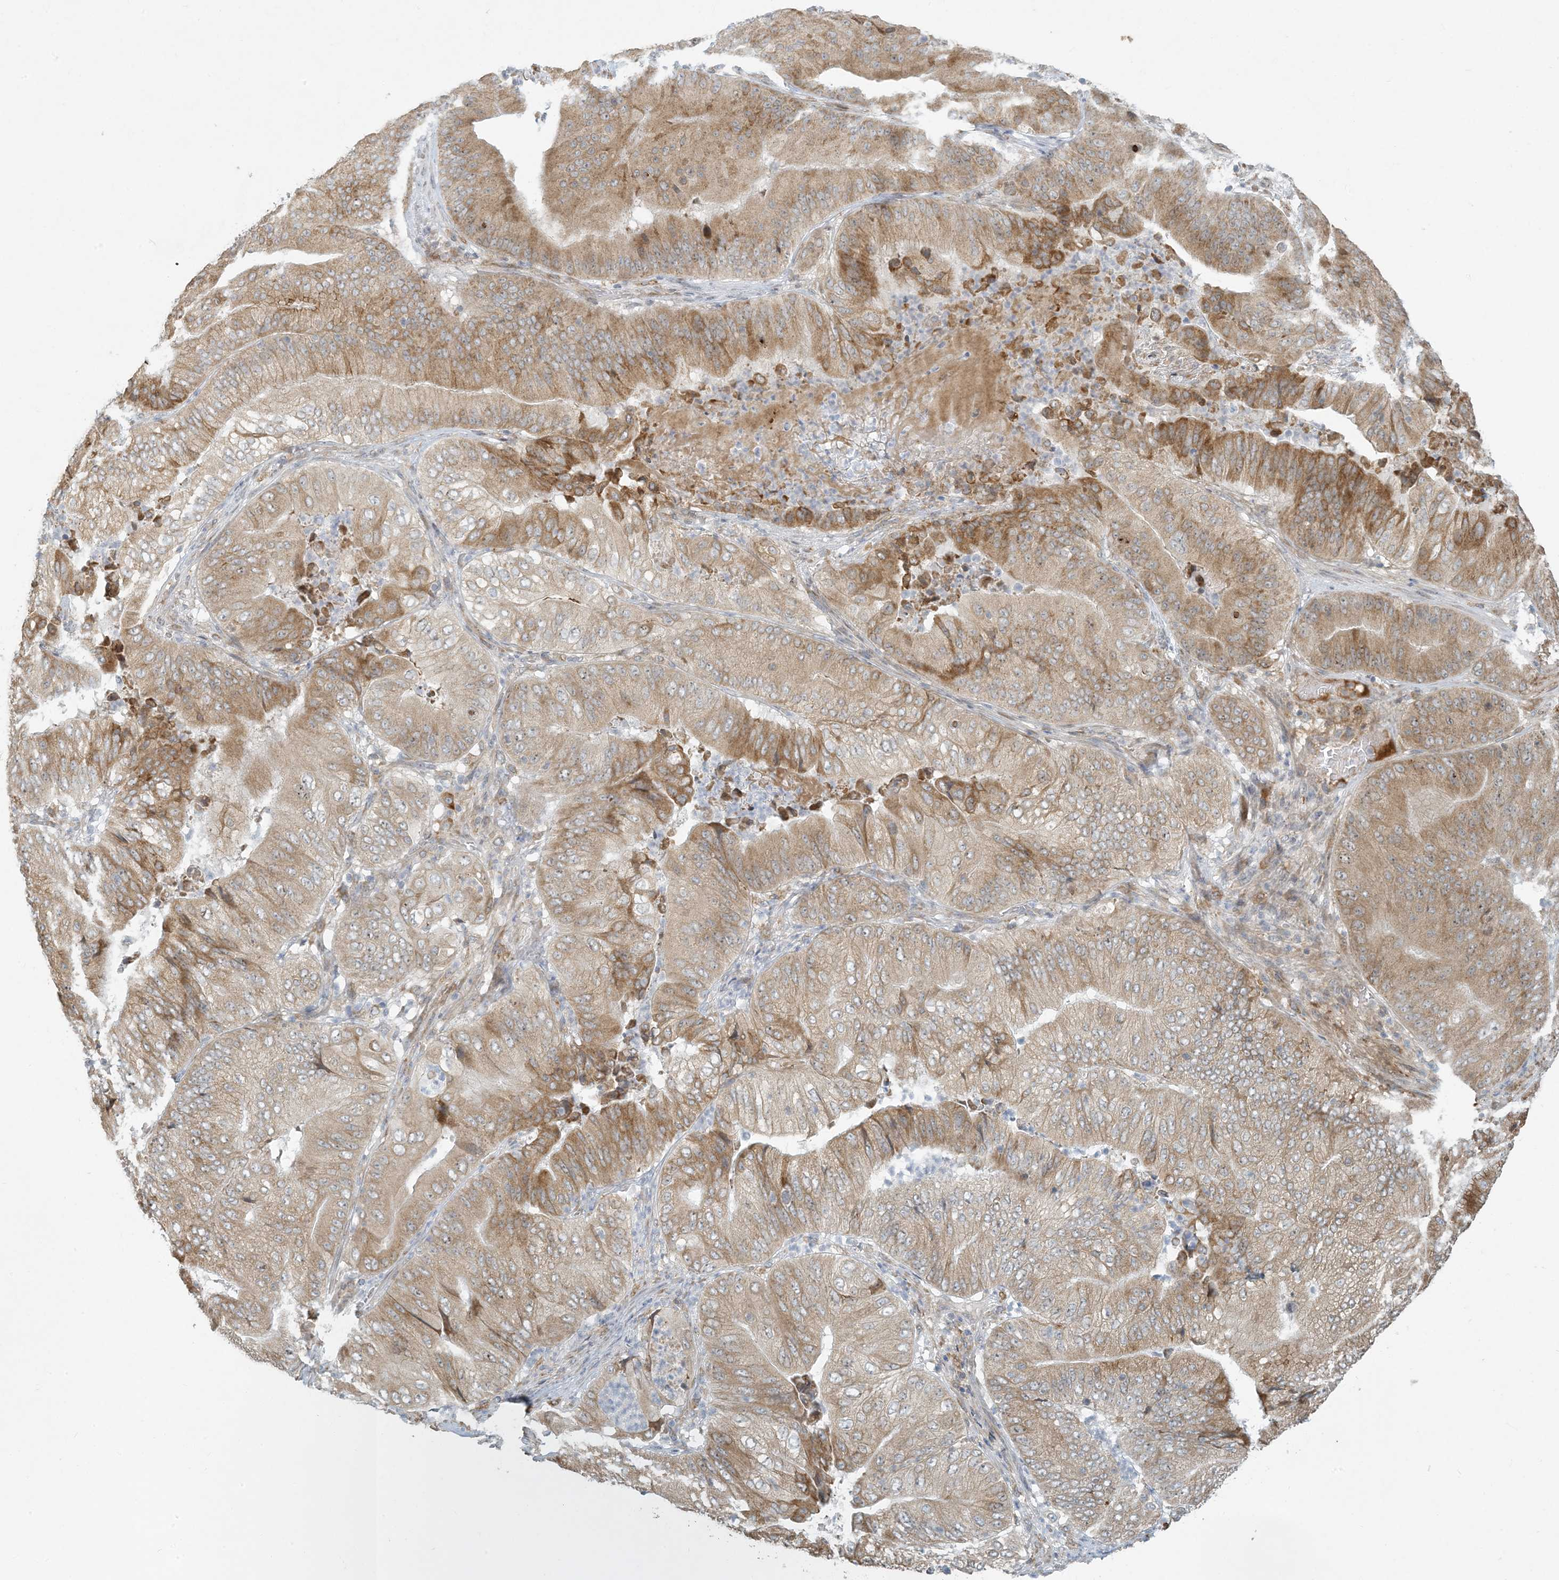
{"staining": {"intensity": "moderate", "quantity": ">75%", "location": "cytoplasmic/membranous"}, "tissue": "pancreatic cancer", "cell_type": "Tumor cells", "image_type": "cancer", "snomed": [{"axis": "morphology", "description": "Adenocarcinoma, NOS"}, {"axis": "topography", "description": "Pancreas"}], "caption": "Pancreatic cancer (adenocarcinoma) stained for a protein (brown) shows moderate cytoplasmic/membranous positive staining in approximately >75% of tumor cells.", "gene": "HACL1", "patient": {"sex": "female", "age": 77}}